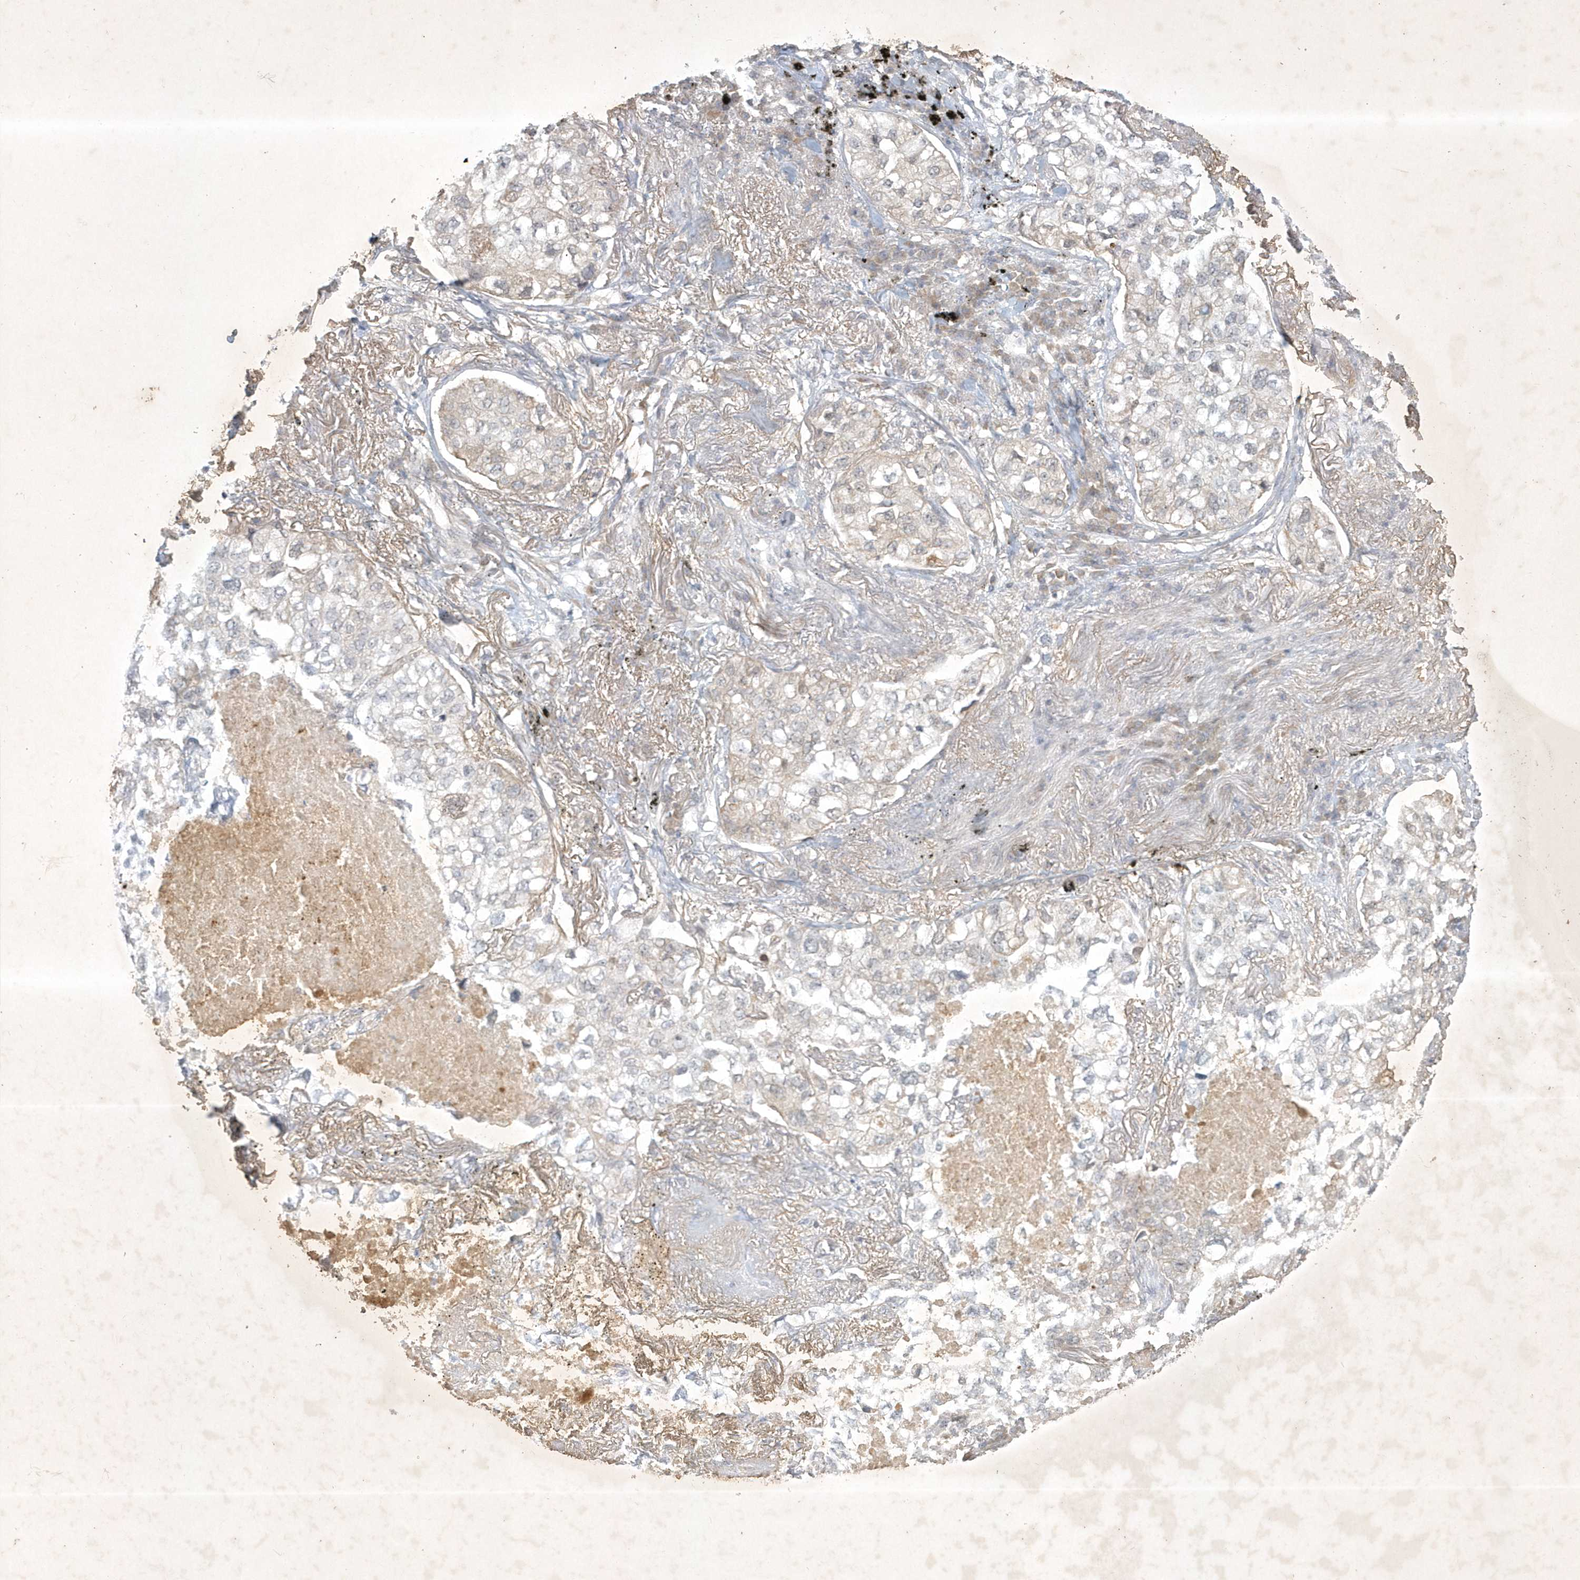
{"staining": {"intensity": "negative", "quantity": "none", "location": "none"}, "tissue": "lung cancer", "cell_type": "Tumor cells", "image_type": "cancer", "snomed": [{"axis": "morphology", "description": "Adenocarcinoma, NOS"}, {"axis": "topography", "description": "Lung"}], "caption": "This is an IHC image of lung adenocarcinoma. There is no positivity in tumor cells.", "gene": "BOD1", "patient": {"sex": "male", "age": 65}}